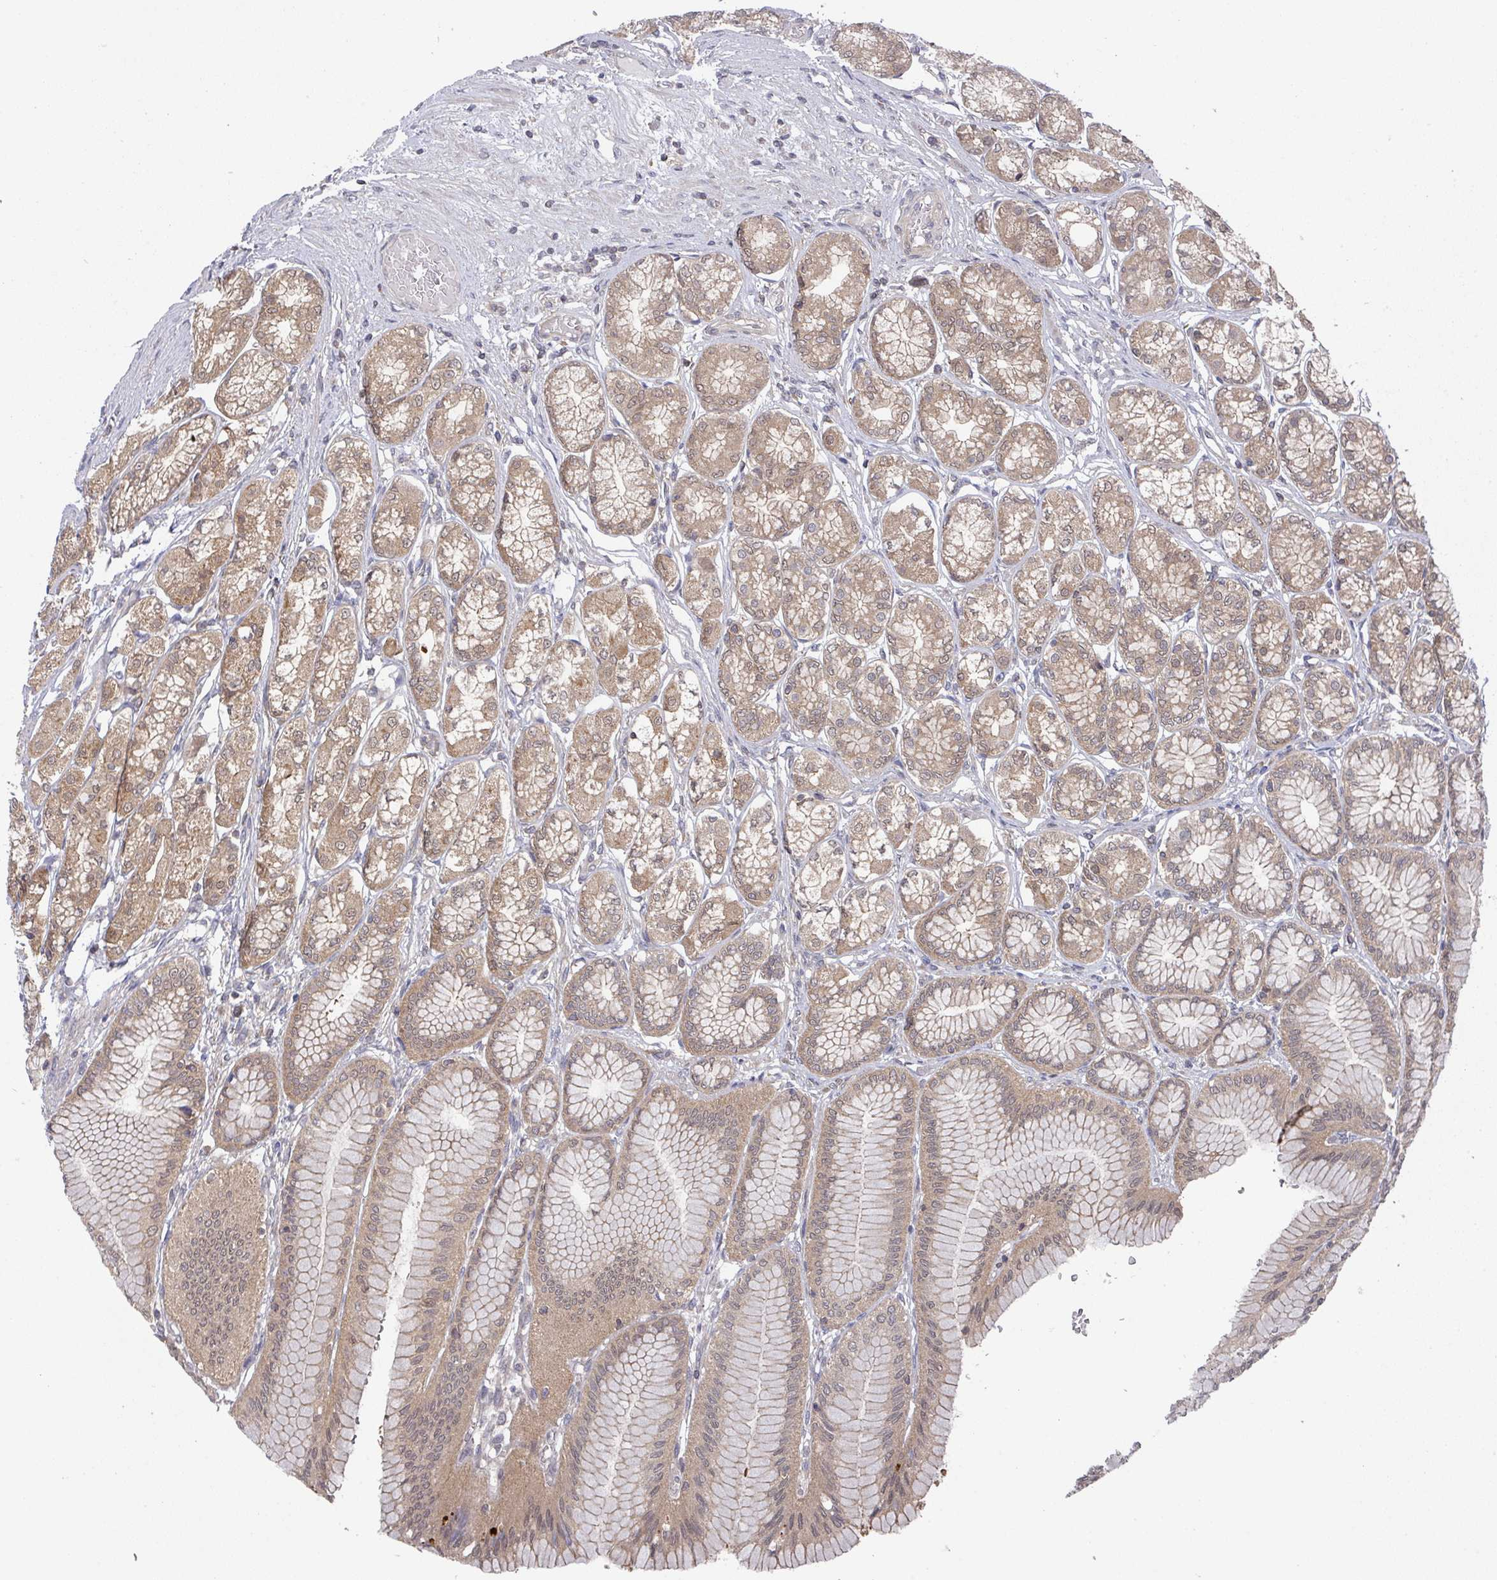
{"staining": {"intensity": "moderate", "quantity": ">75%", "location": "cytoplasmic/membranous,nuclear"}, "tissue": "stomach", "cell_type": "Glandular cells", "image_type": "normal", "snomed": [{"axis": "morphology", "description": "Normal tissue, NOS"}, {"axis": "morphology", "description": "Adenocarcinoma, NOS"}, {"axis": "morphology", "description": "Adenocarcinoma, High grade"}, {"axis": "topography", "description": "Stomach, upper"}, {"axis": "topography", "description": "Stomach"}], "caption": "IHC photomicrograph of benign stomach stained for a protein (brown), which shows medium levels of moderate cytoplasmic/membranous,nuclear staining in about >75% of glandular cells.", "gene": "GOLGA7B", "patient": {"sex": "female", "age": 65}}